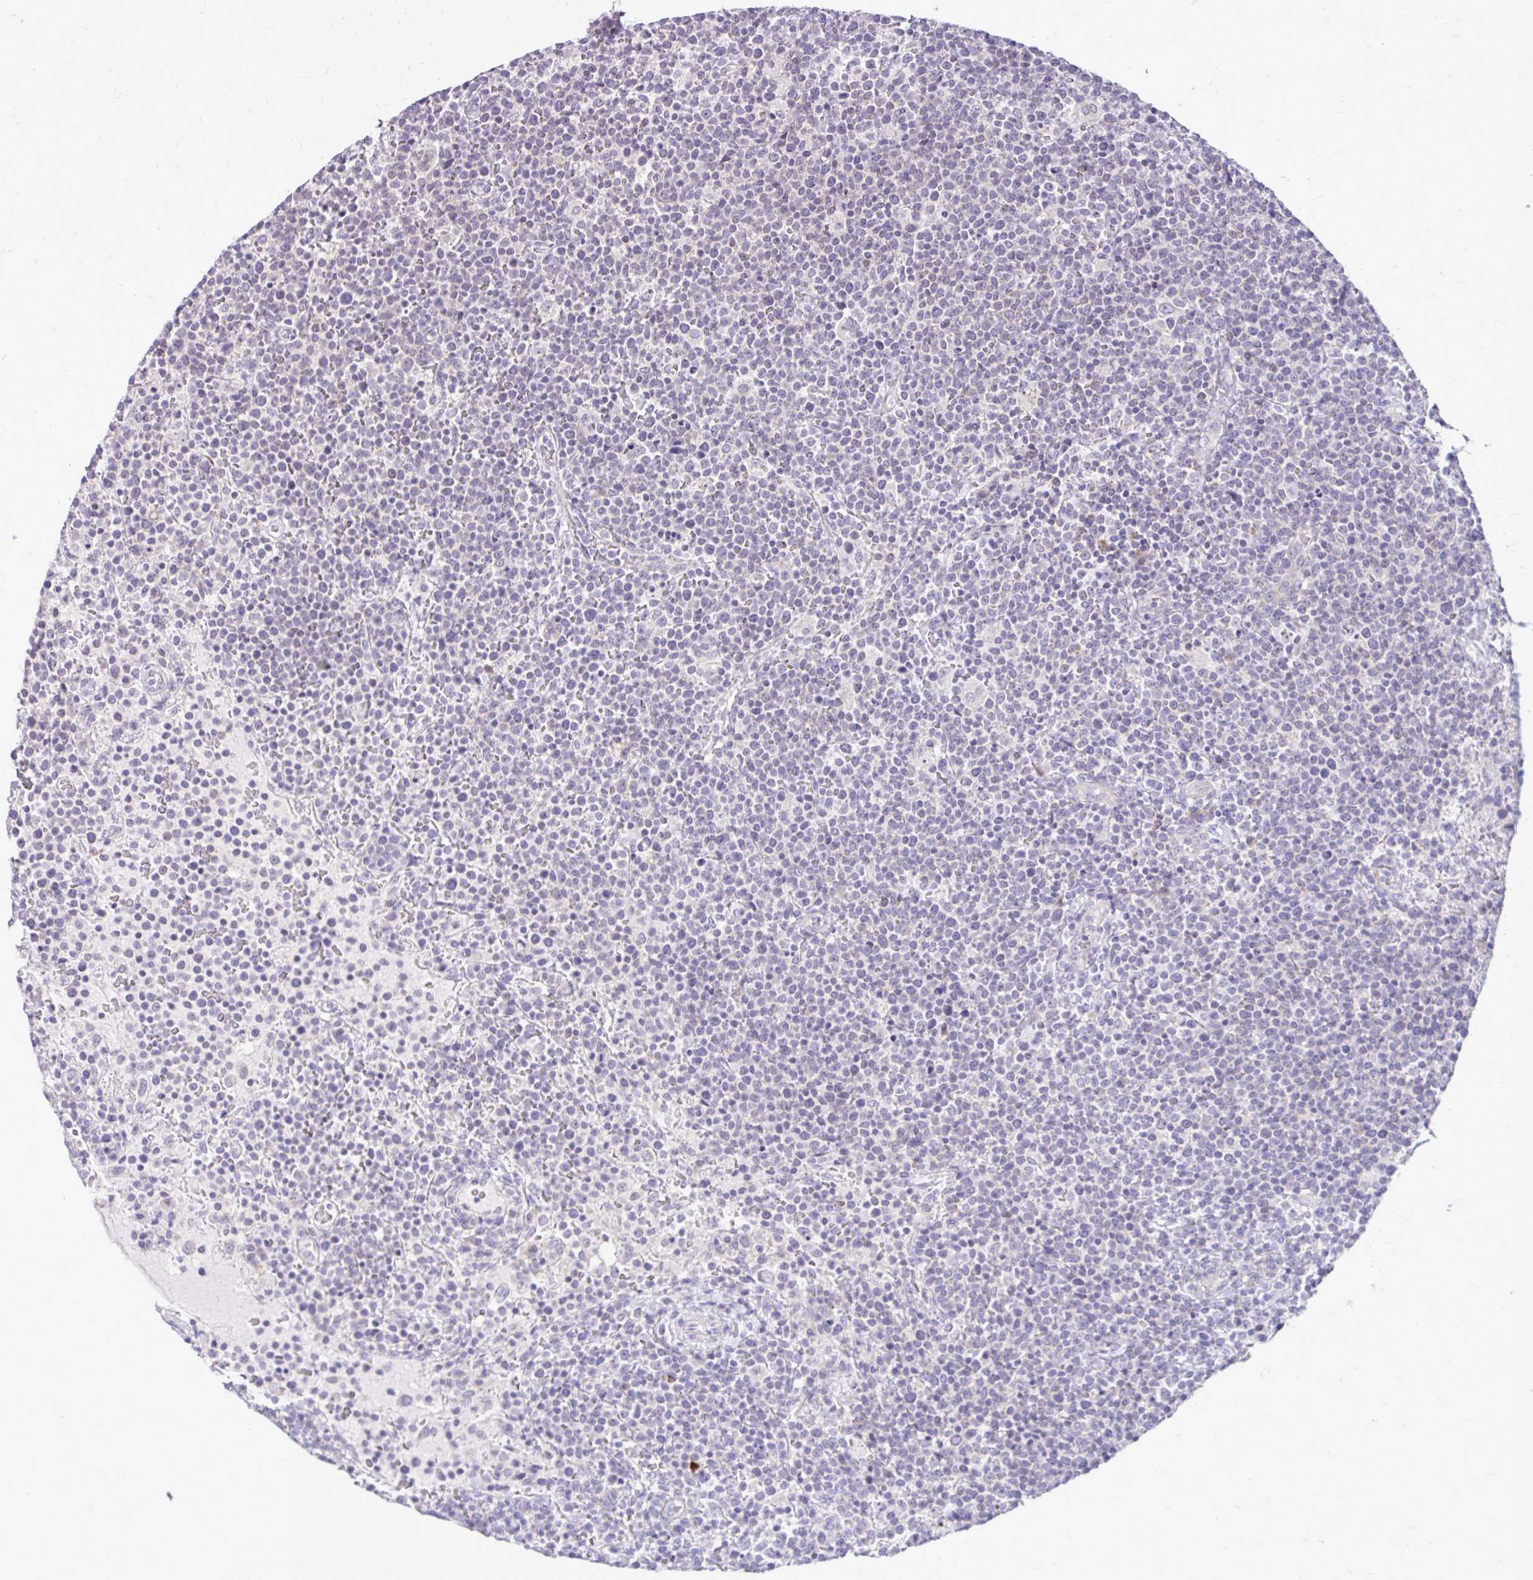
{"staining": {"intensity": "negative", "quantity": "none", "location": "none"}, "tissue": "lymphoma", "cell_type": "Tumor cells", "image_type": "cancer", "snomed": [{"axis": "morphology", "description": "Malignant lymphoma, non-Hodgkin's type, High grade"}, {"axis": "topography", "description": "Lymph node"}], "caption": "The immunohistochemistry (IHC) micrograph has no significant expression in tumor cells of lymphoma tissue.", "gene": "SPTBN2", "patient": {"sex": "male", "age": 61}}